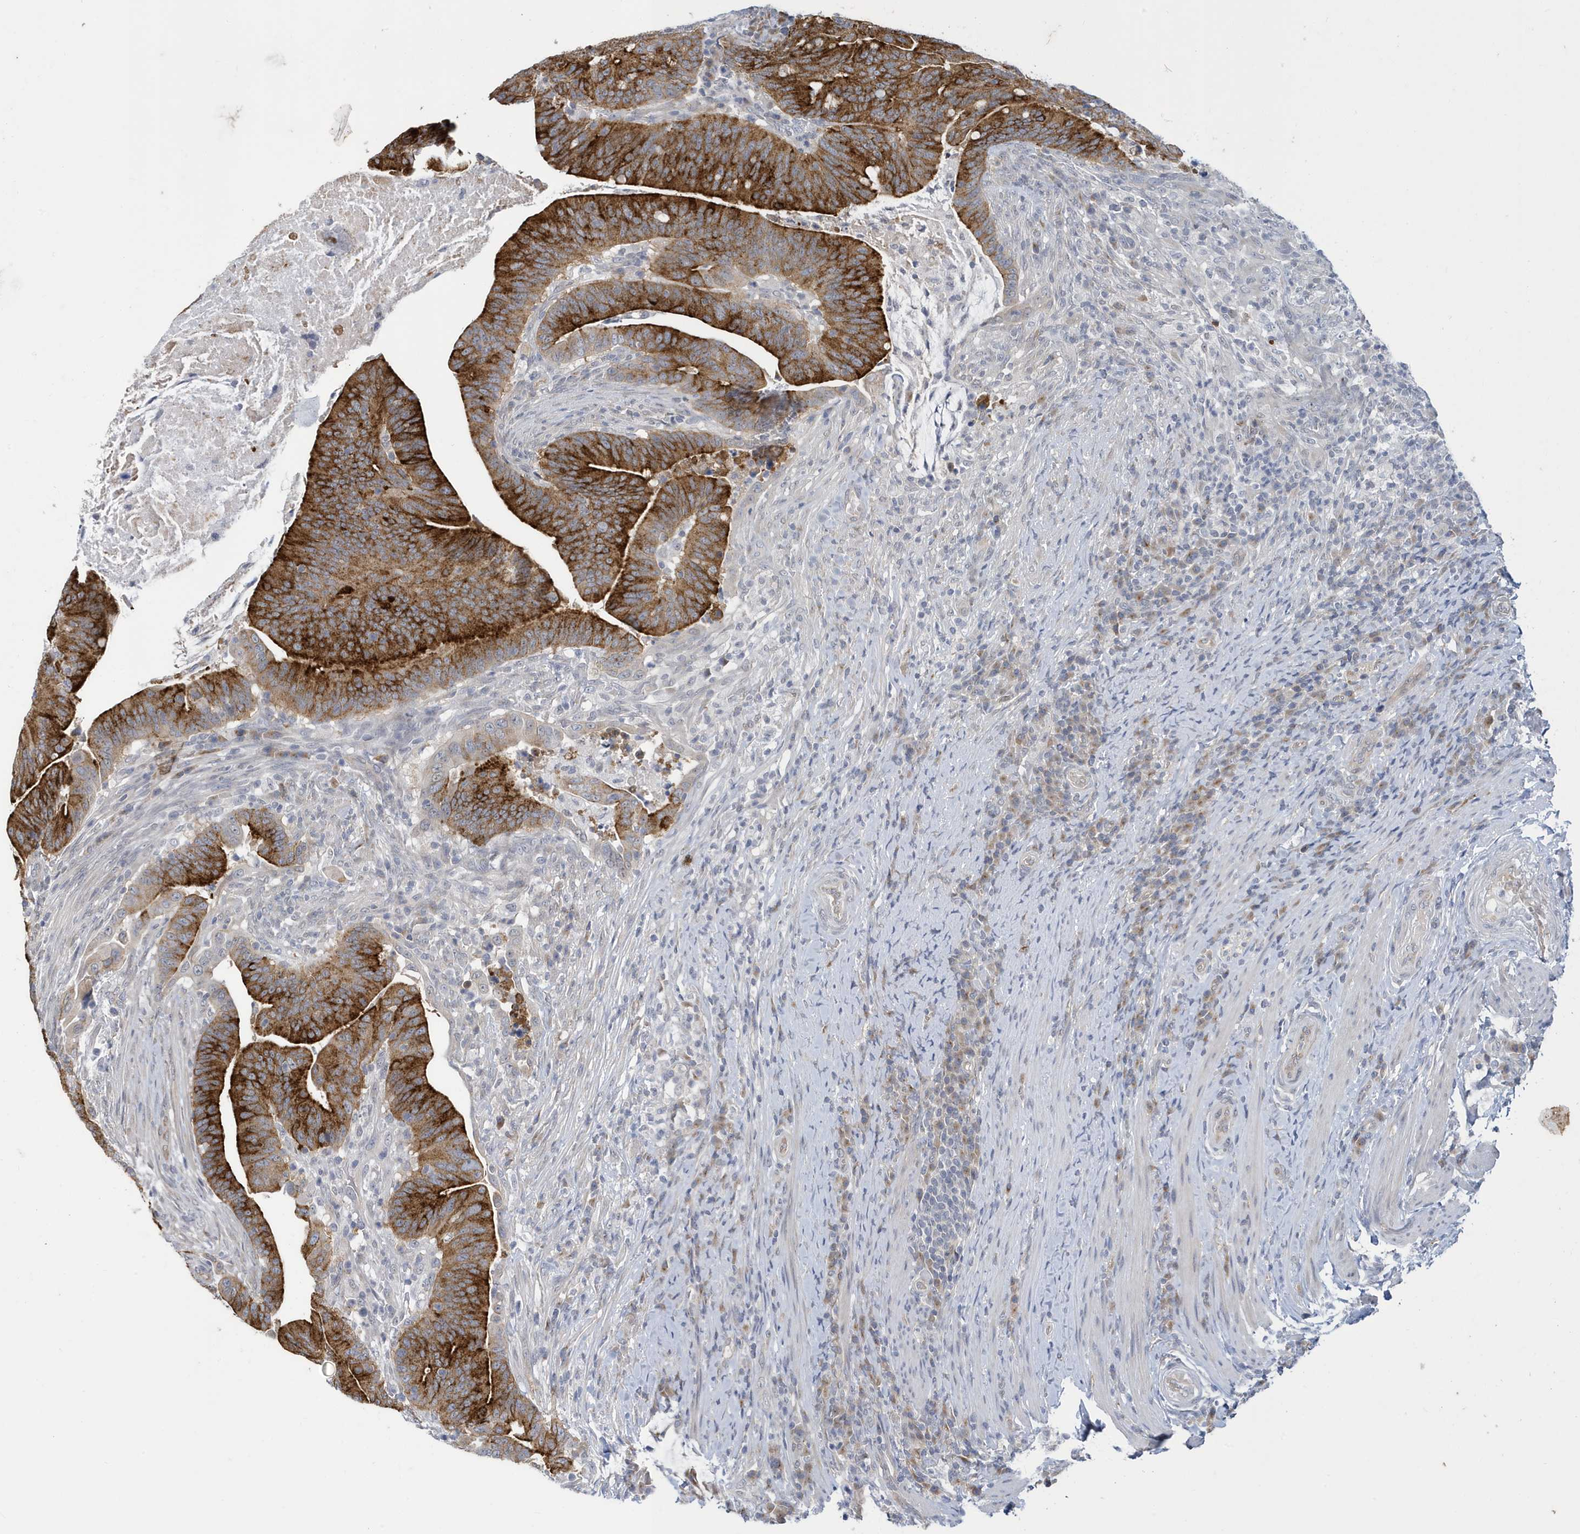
{"staining": {"intensity": "strong", "quantity": ">75%", "location": "cytoplasmic/membranous"}, "tissue": "colorectal cancer", "cell_type": "Tumor cells", "image_type": "cancer", "snomed": [{"axis": "morphology", "description": "Adenocarcinoma, NOS"}, {"axis": "topography", "description": "Colon"}], "caption": "Protein analysis of adenocarcinoma (colorectal) tissue demonstrates strong cytoplasmic/membranous expression in about >75% of tumor cells. Using DAB (brown) and hematoxylin (blue) stains, captured at high magnification using brightfield microscopy.", "gene": "ZNF654", "patient": {"sex": "female", "age": 66}}